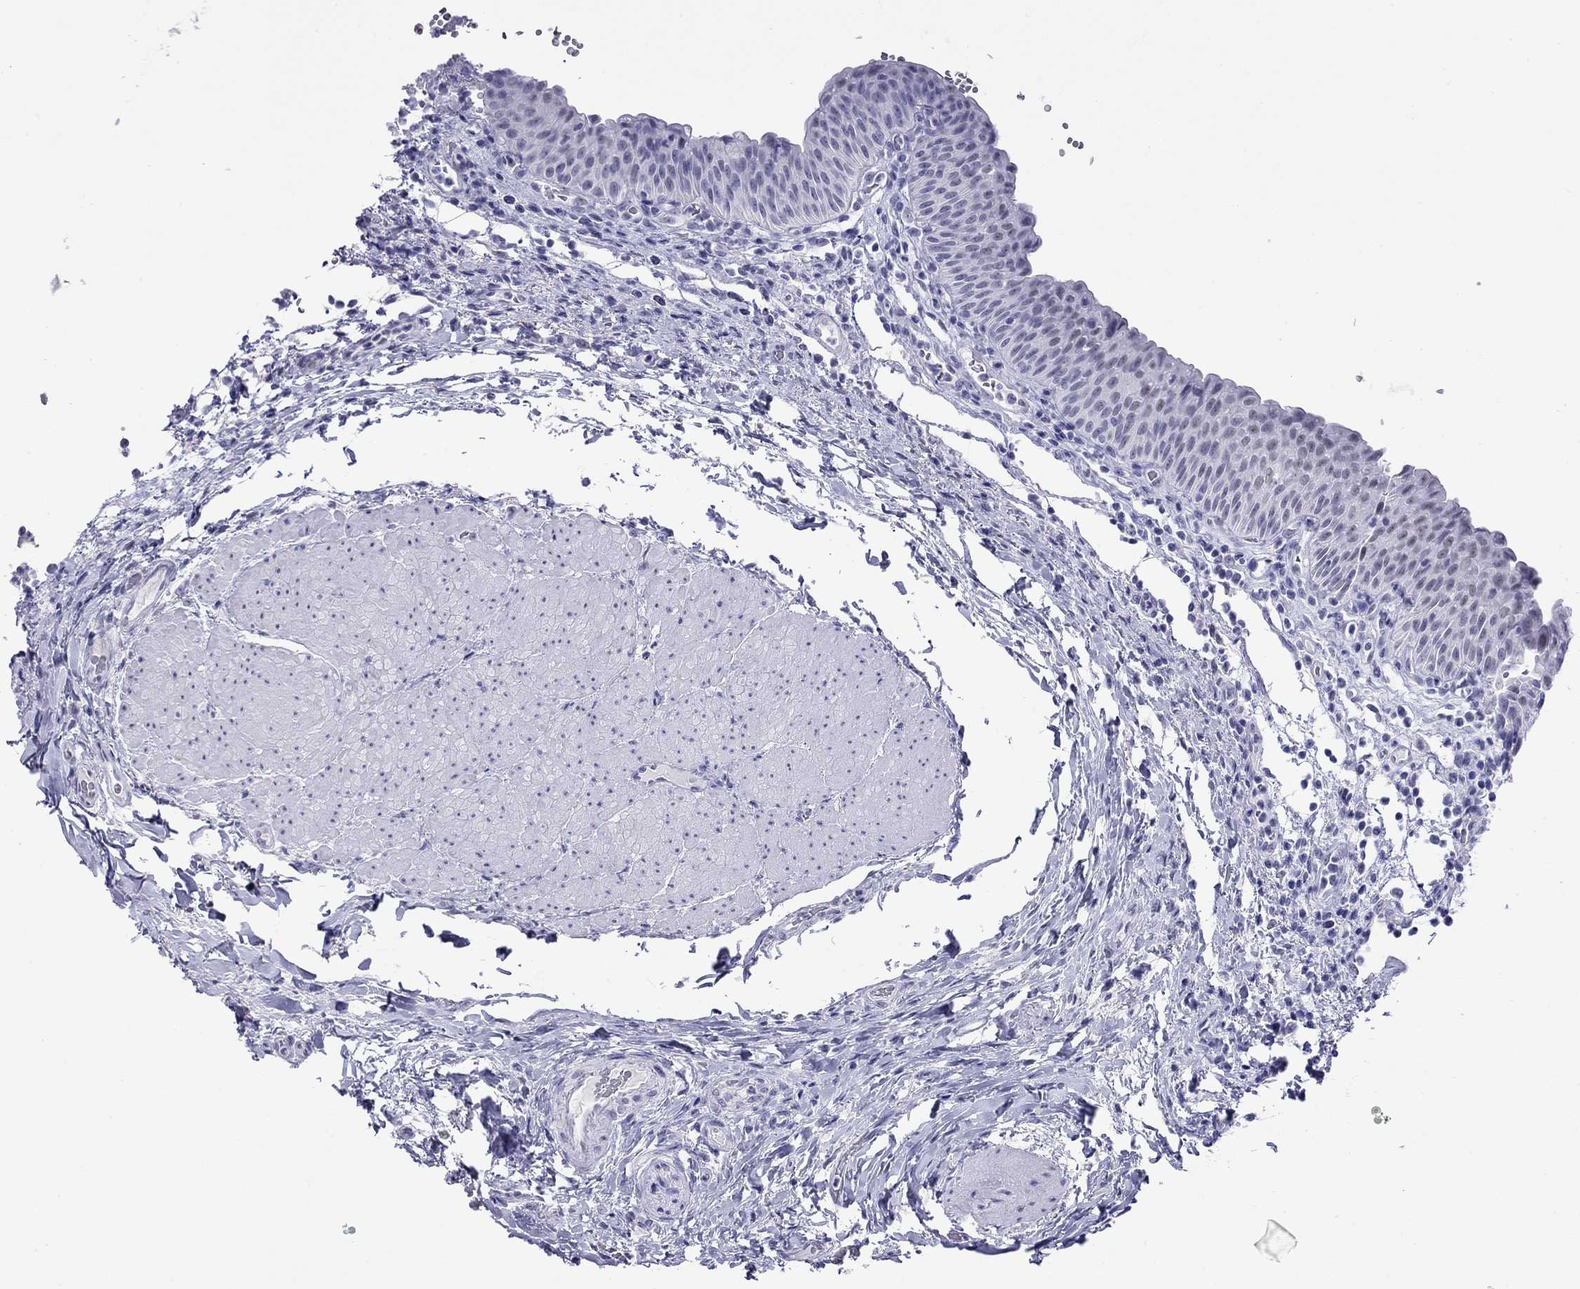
{"staining": {"intensity": "negative", "quantity": "none", "location": "none"}, "tissue": "urinary bladder", "cell_type": "Urothelial cells", "image_type": "normal", "snomed": [{"axis": "morphology", "description": "Normal tissue, NOS"}, {"axis": "topography", "description": "Urinary bladder"}], "caption": "IHC of unremarkable human urinary bladder exhibits no expression in urothelial cells. The staining is performed using DAB brown chromogen with nuclei counter-stained in using hematoxylin.", "gene": "SLC30A8", "patient": {"sex": "male", "age": 66}}